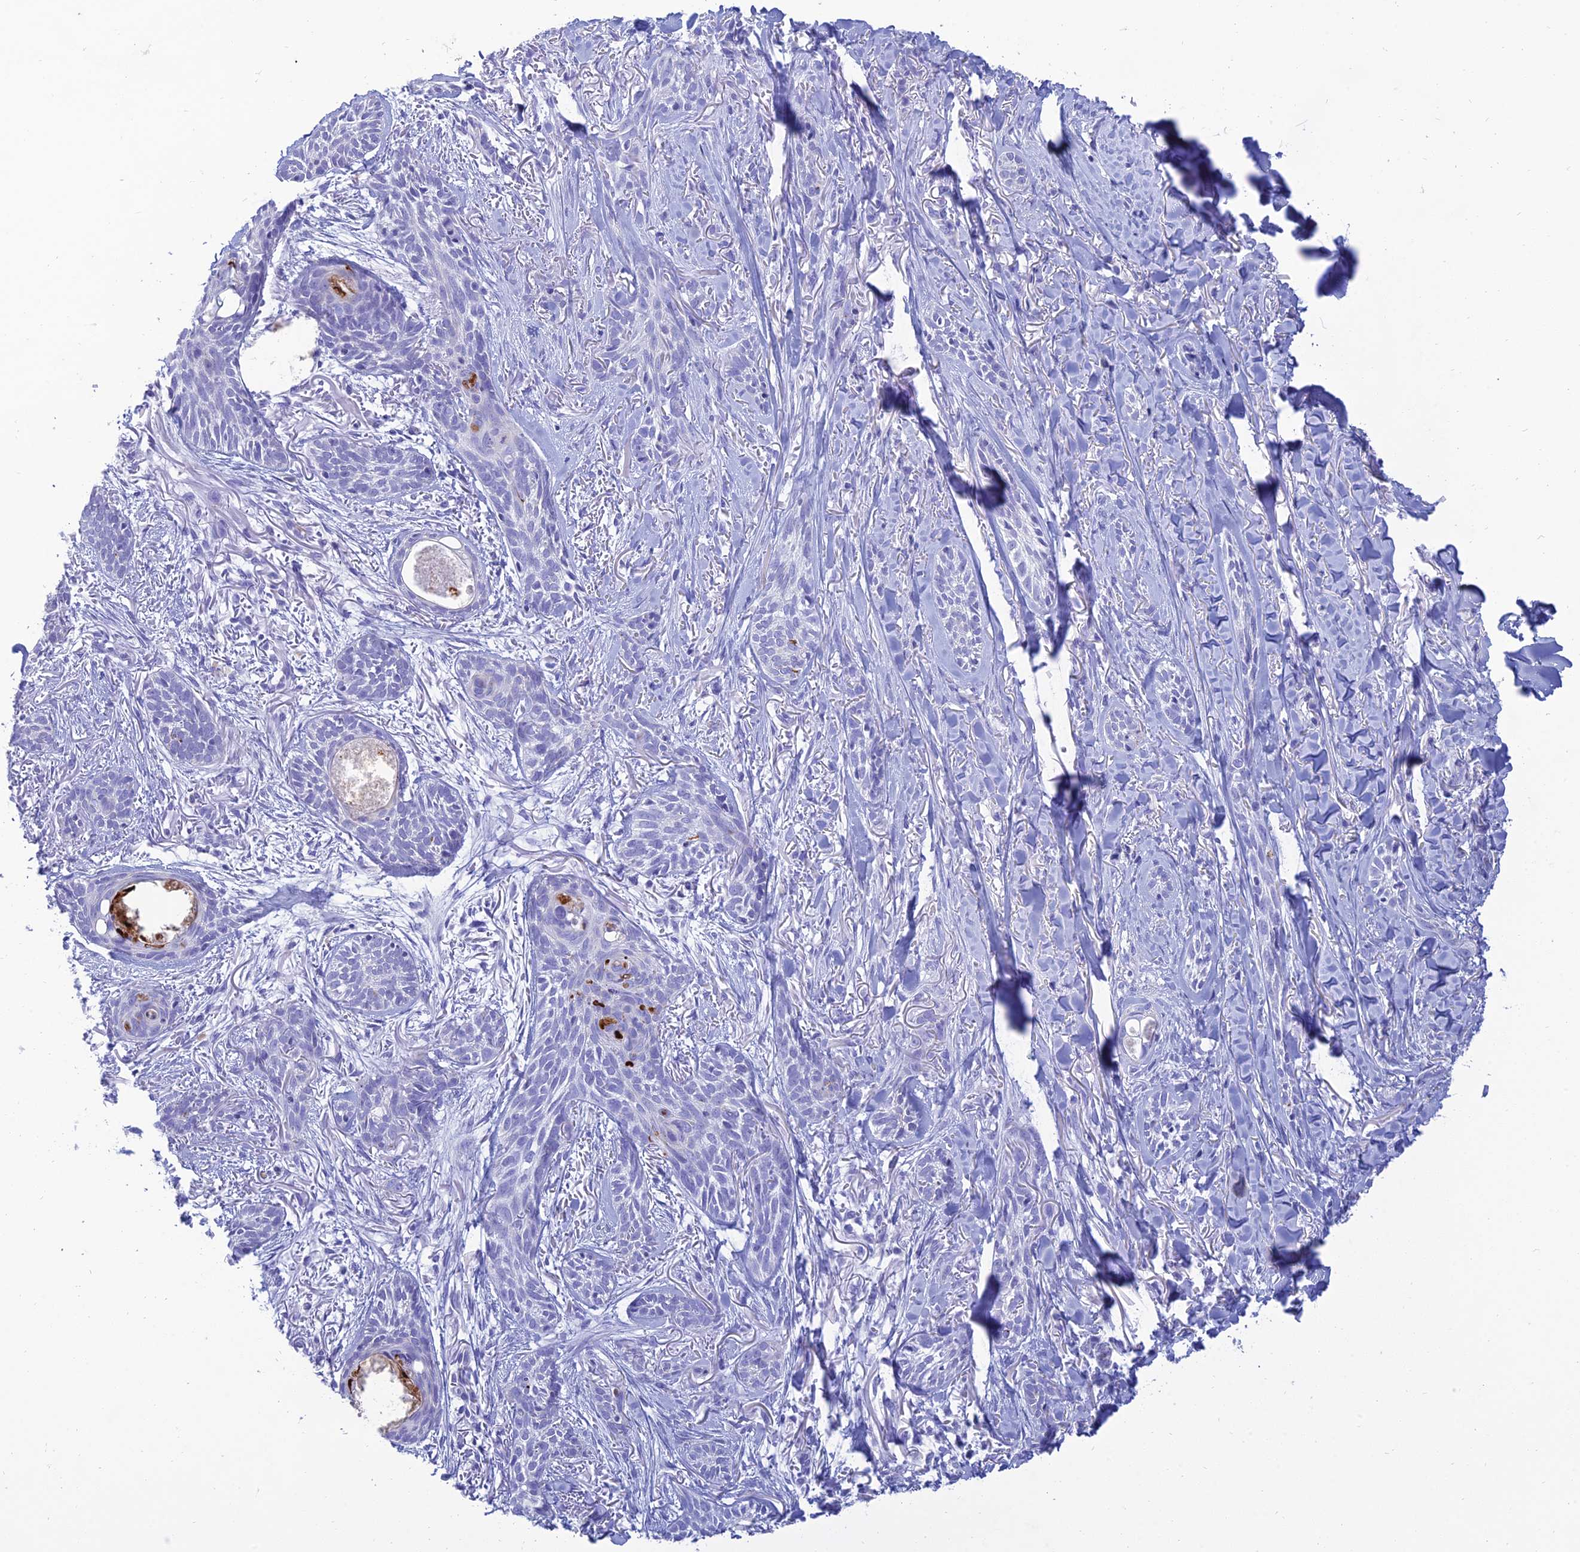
{"staining": {"intensity": "negative", "quantity": "none", "location": "none"}, "tissue": "skin cancer", "cell_type": "Tumor cells", "image_type": "cancer", "snomed": [{"axis": "morphology", "description": "Basal cell carcinoma"}, {"axis": "topography", "description": "Skin"}], "caption": "Immunohistochemistry micrograph of skin cancer stained for a protein (brown), which shows no expression in tumor cells. (IHC, brightfield microscopy, high magnification).", "gene": "MAL2", "patient": {"sex": "female", "age": 59}}